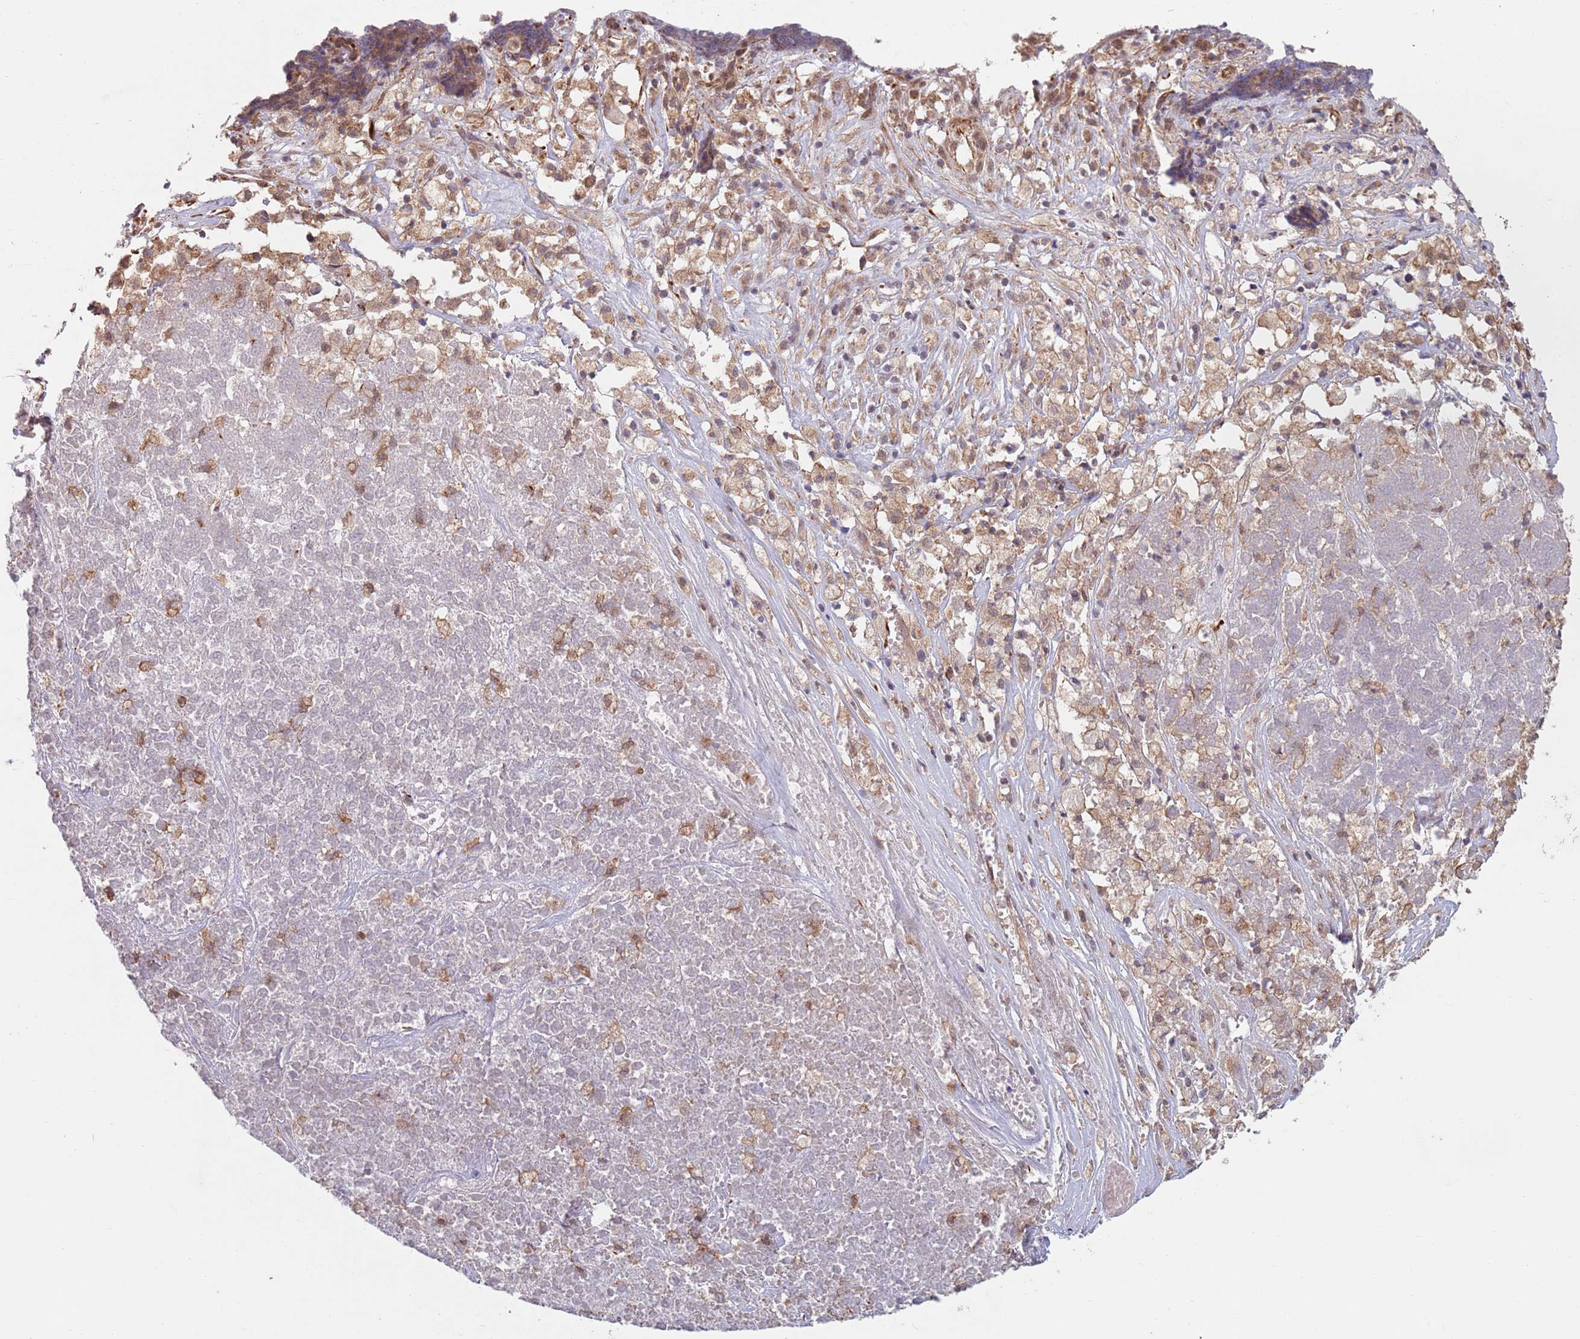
{"staining": {"intensity": "weak", "quantity": ">75%", "location": "cytoplasmic/membranous"}, "tissue": "ovarian cancer", "cell_type": "Tumor cells", "image_type": "cancer", "snomed": [{"axis": "morphology", "description": "Carcinoma, endometroid"}, {"axis": "topography", "description": "Ovary"}], "caption": "DAB (3,3'-diaminobenzidine) immunohistochemical staining of ovarian cancer reveals weak cytoplasmic/membranous protein expression in about >75% of tumor cells.", "gene": "CHD9", "patient": {"sex": "female", "age": 42}}